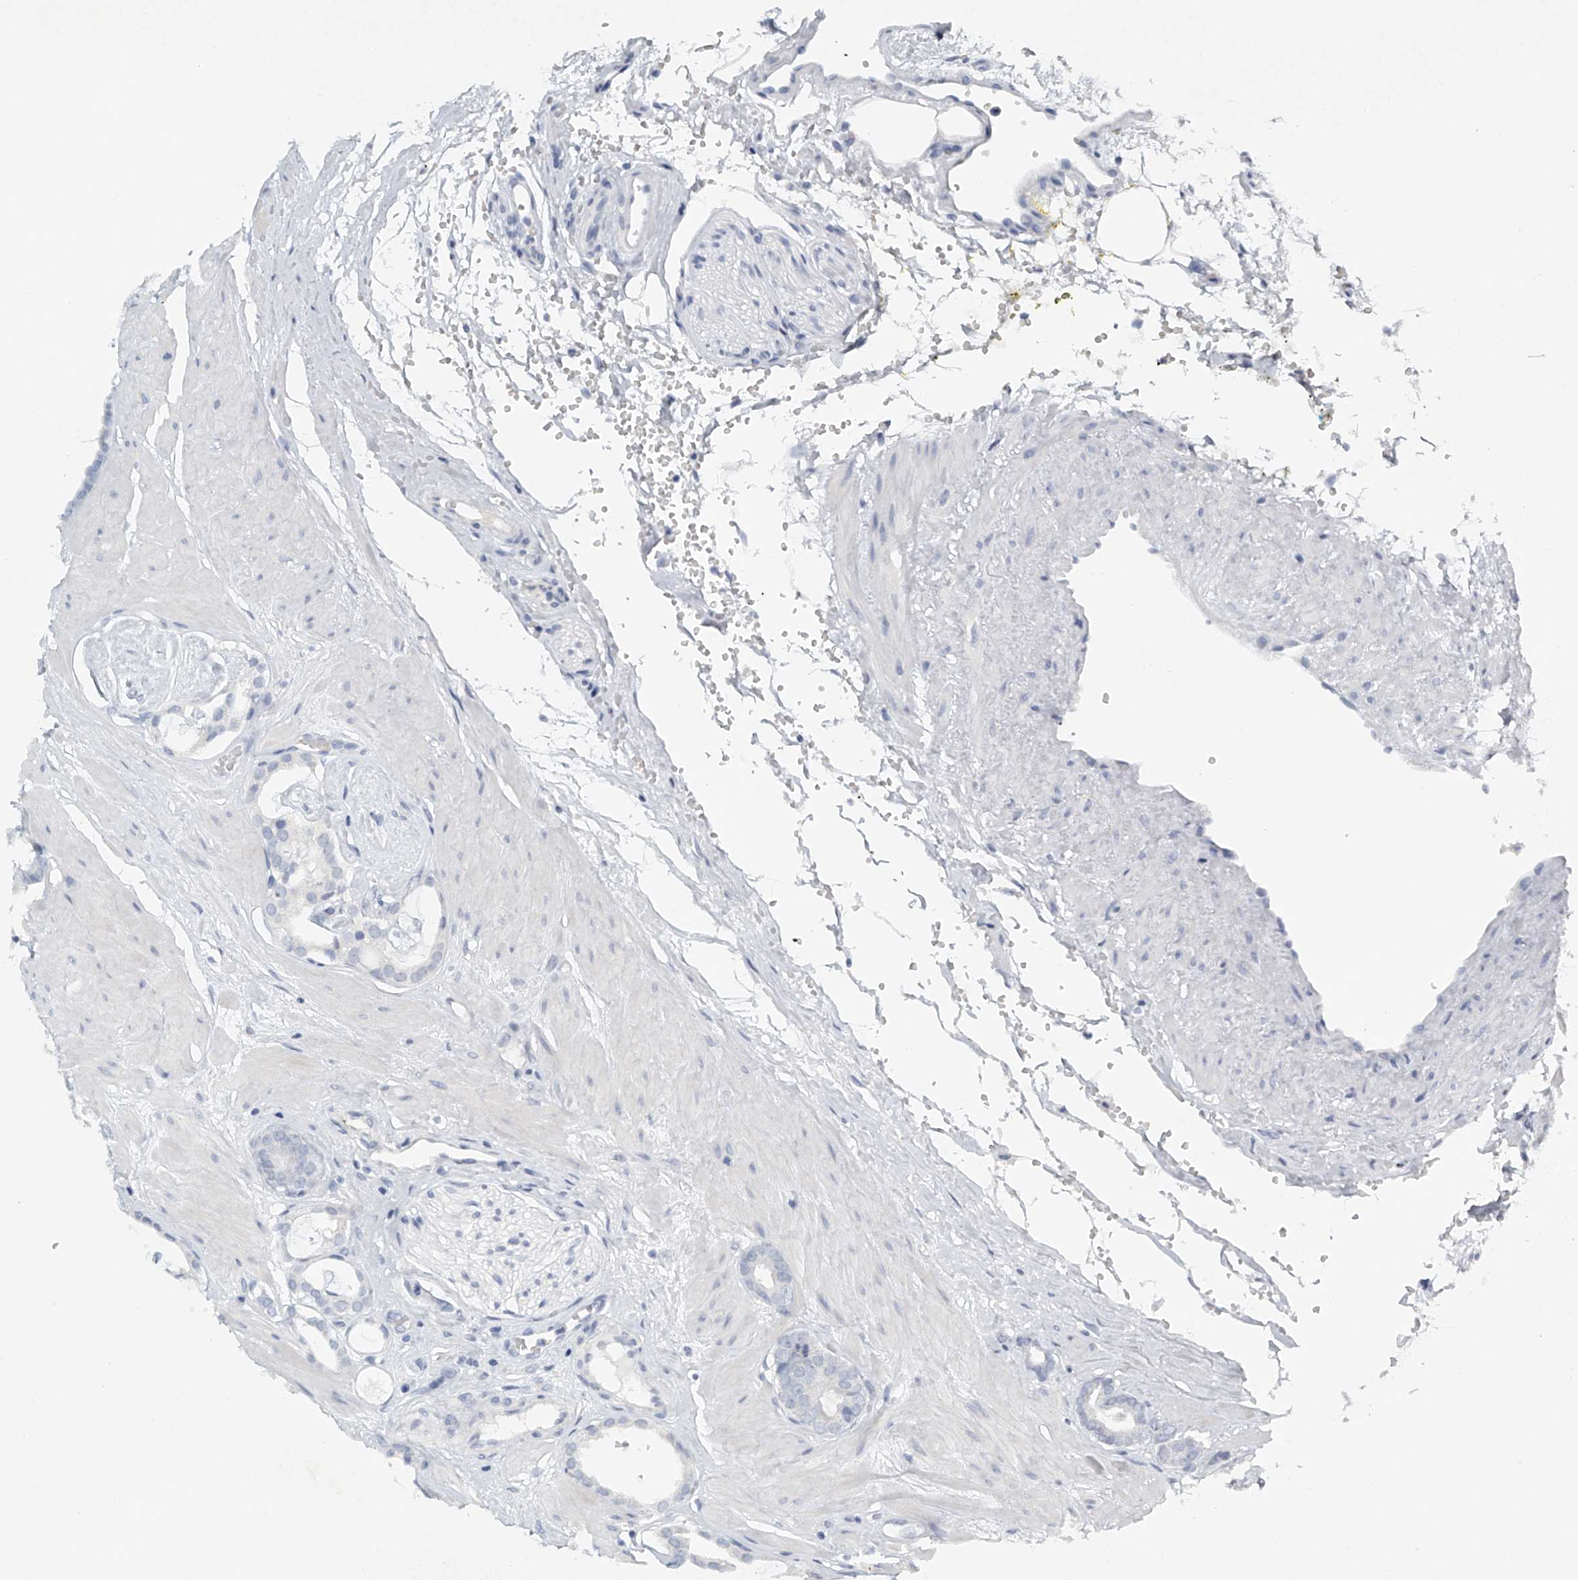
{"staining": {"intensity": "negative", "quantity": "none", "location": "none"}, "tissue": "prostate cancer", "cell_type": "Tumor cells", "image_type": "cancer", "snomed": [{"axis": "morphology", "description": "Adenocarcinoma, Low grade"}, {"axis": "topography", "description": "Prostate"}], "caption": "Tumor cells show no significant protein expression in prostate adenocarcinoma (low-grade).", "gene": "FAT2", "patient": {"sex": "male", "age": 53}}